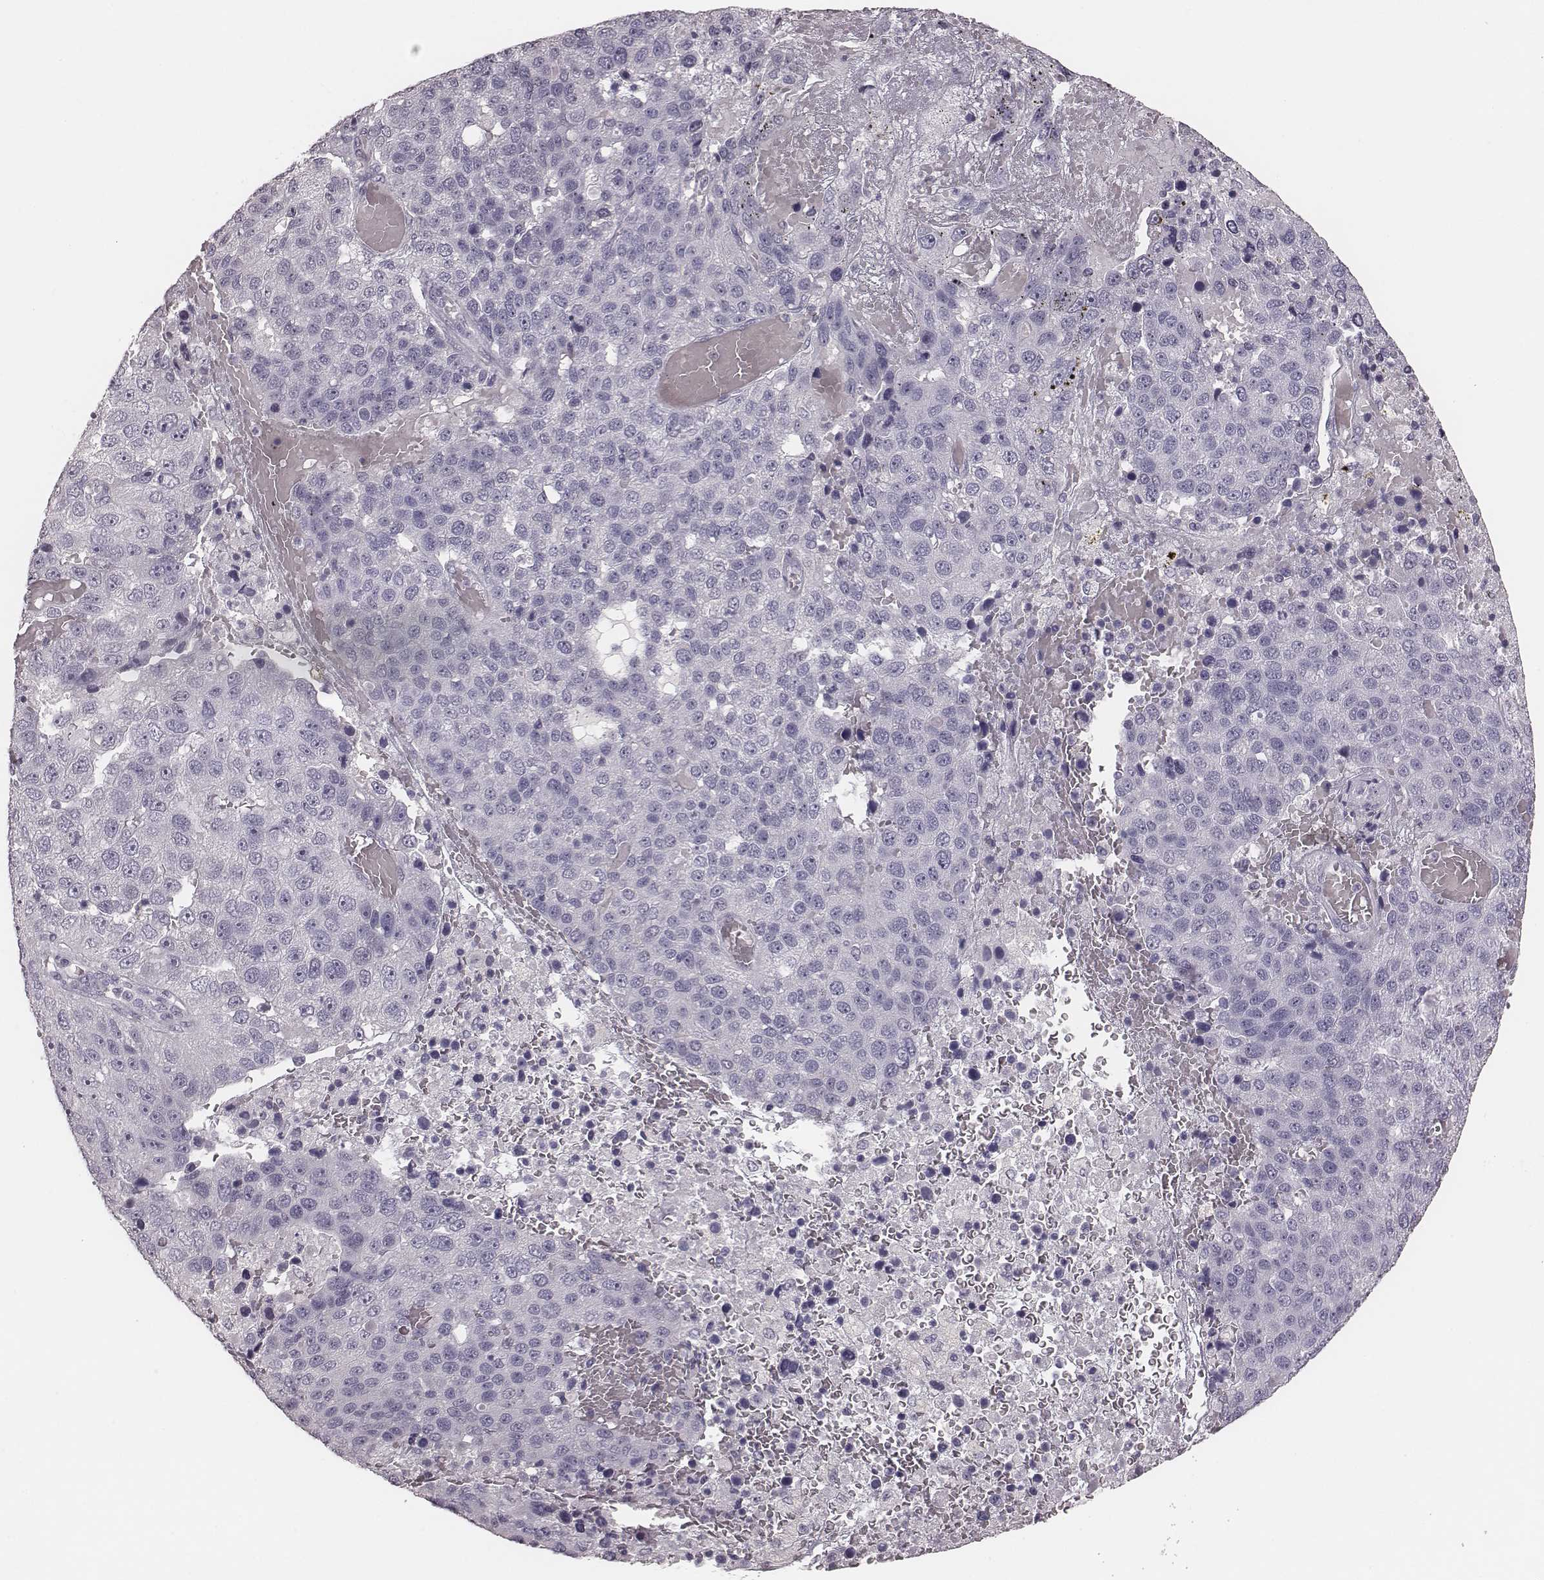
{"staining": {"intensity": "negative", "quantity": "none", "location": "none"}, "tissue": "pancreatic cancer", "cell_type": "Tumor cells", "image_type": "cancer", "snomed": [{"axis": "morphology", "description": "Adenocarcinoma, NOS"}, {"axis": "topography", "description": "Pancreas"}], "caption": "High magnification brightfield microscopy of pancreatic cancer (adenocarcinoma) stained with DAB (brown) and counterstained with hematoxylin (blue): tumor cells show no significant staining.", "gene": "CSHL1", "patient": {"sex": "female", "age": 61}}